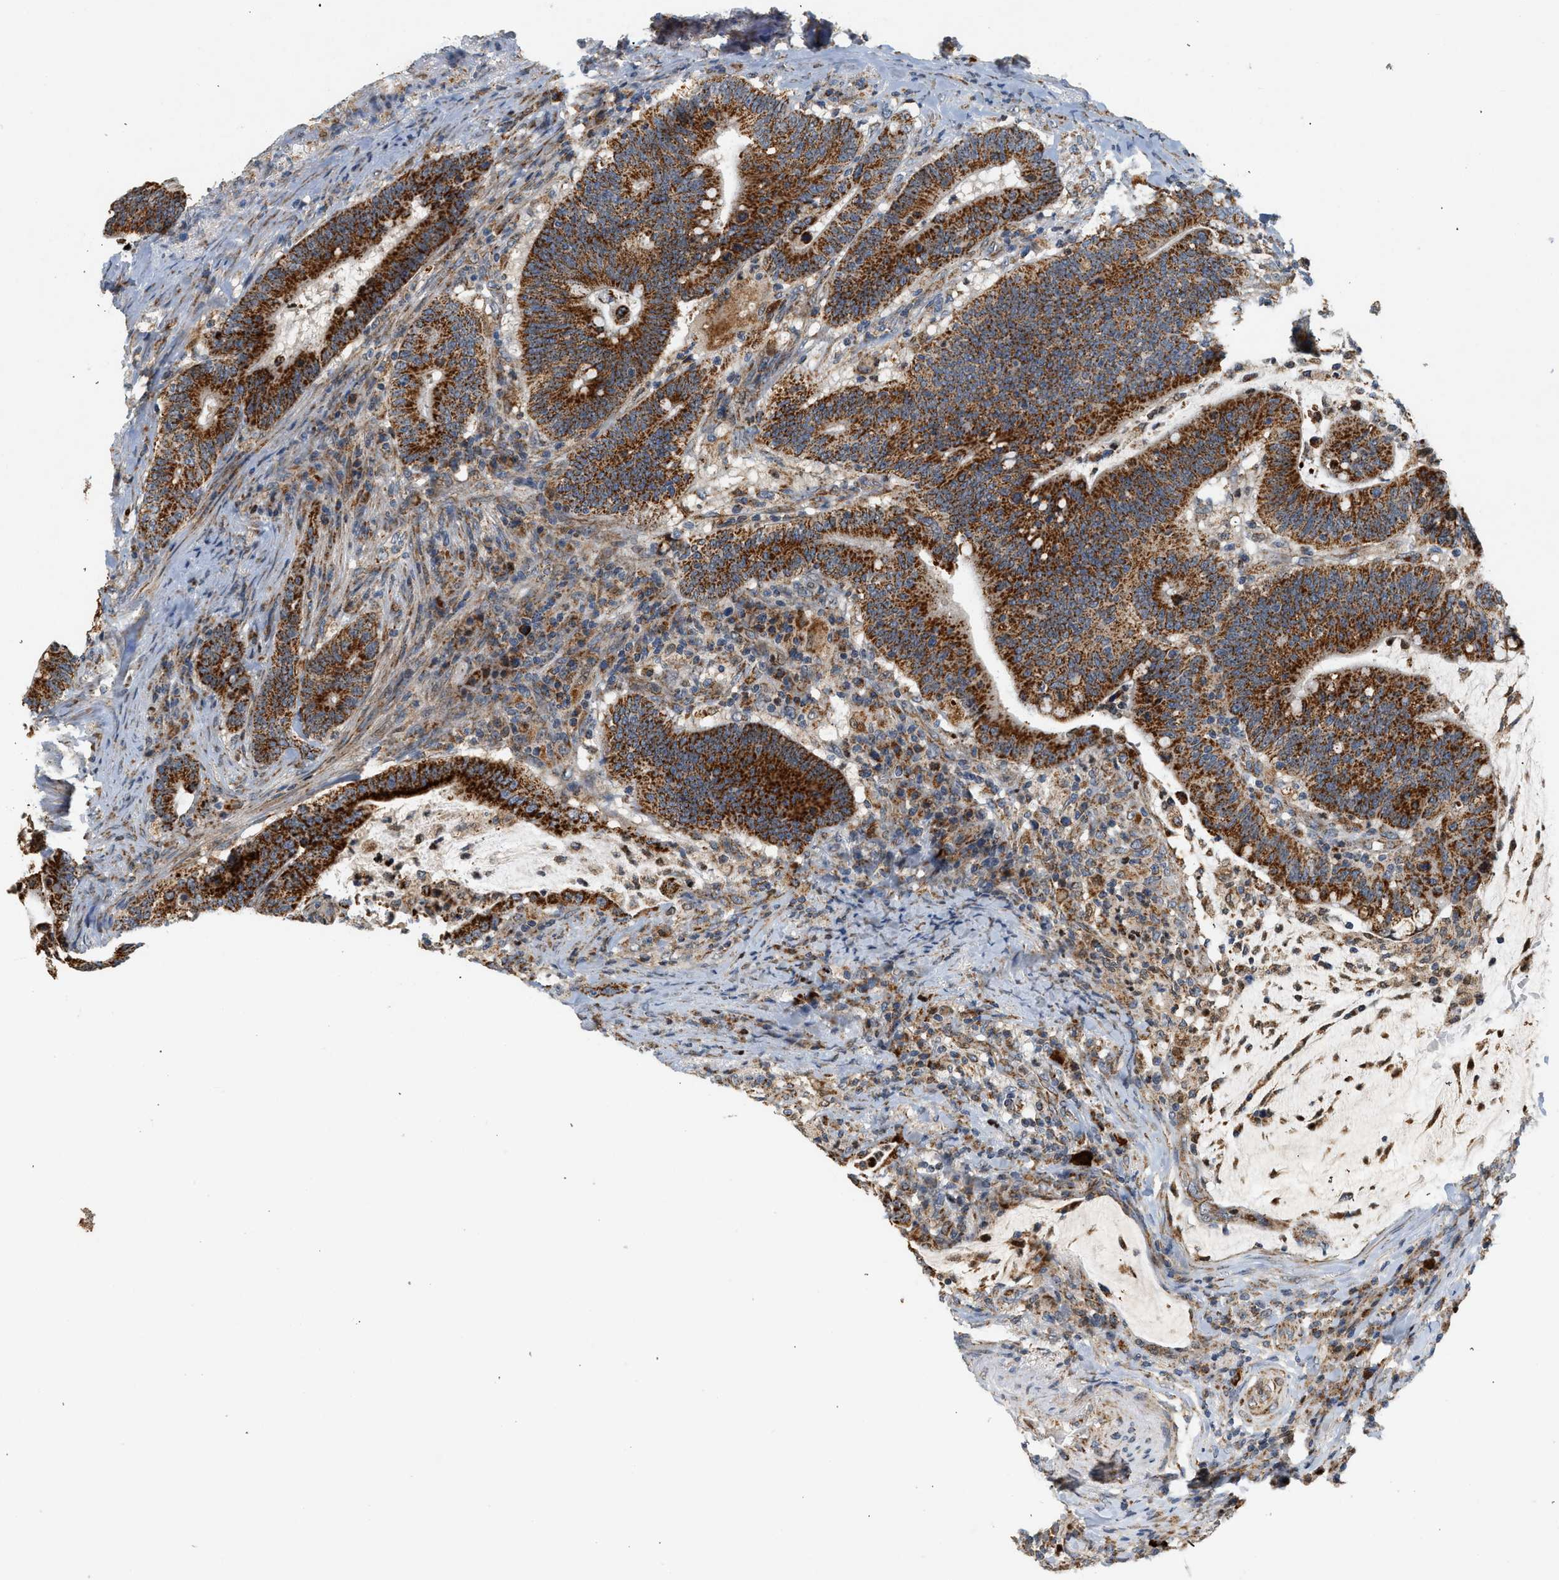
{"staining": {"intensity": "strong", "quantity": ">75%", "location": "cytoplasmic/membranous"}, "tissue": "colorectal cancer", "cell_type": "Tumor cells", "image_type": "cancer", "snomed": [{"axis": "morphology", "description": "Normal tissue, NOS"}, {"axis": "morphology", "description": "Adenocarcinoma, NOS"}, {"axis": "topography", "description": "Colon"}], "caption": "The photomicrograph shows immunohistochemical staining of colorectal cancer (adenocarcinoma). There is strong cytoplasmic/membranous expression is identified in approximately >75% of tumor cells.", "gene": "MCU", "patient": {"sex": "female", "age": 66}}